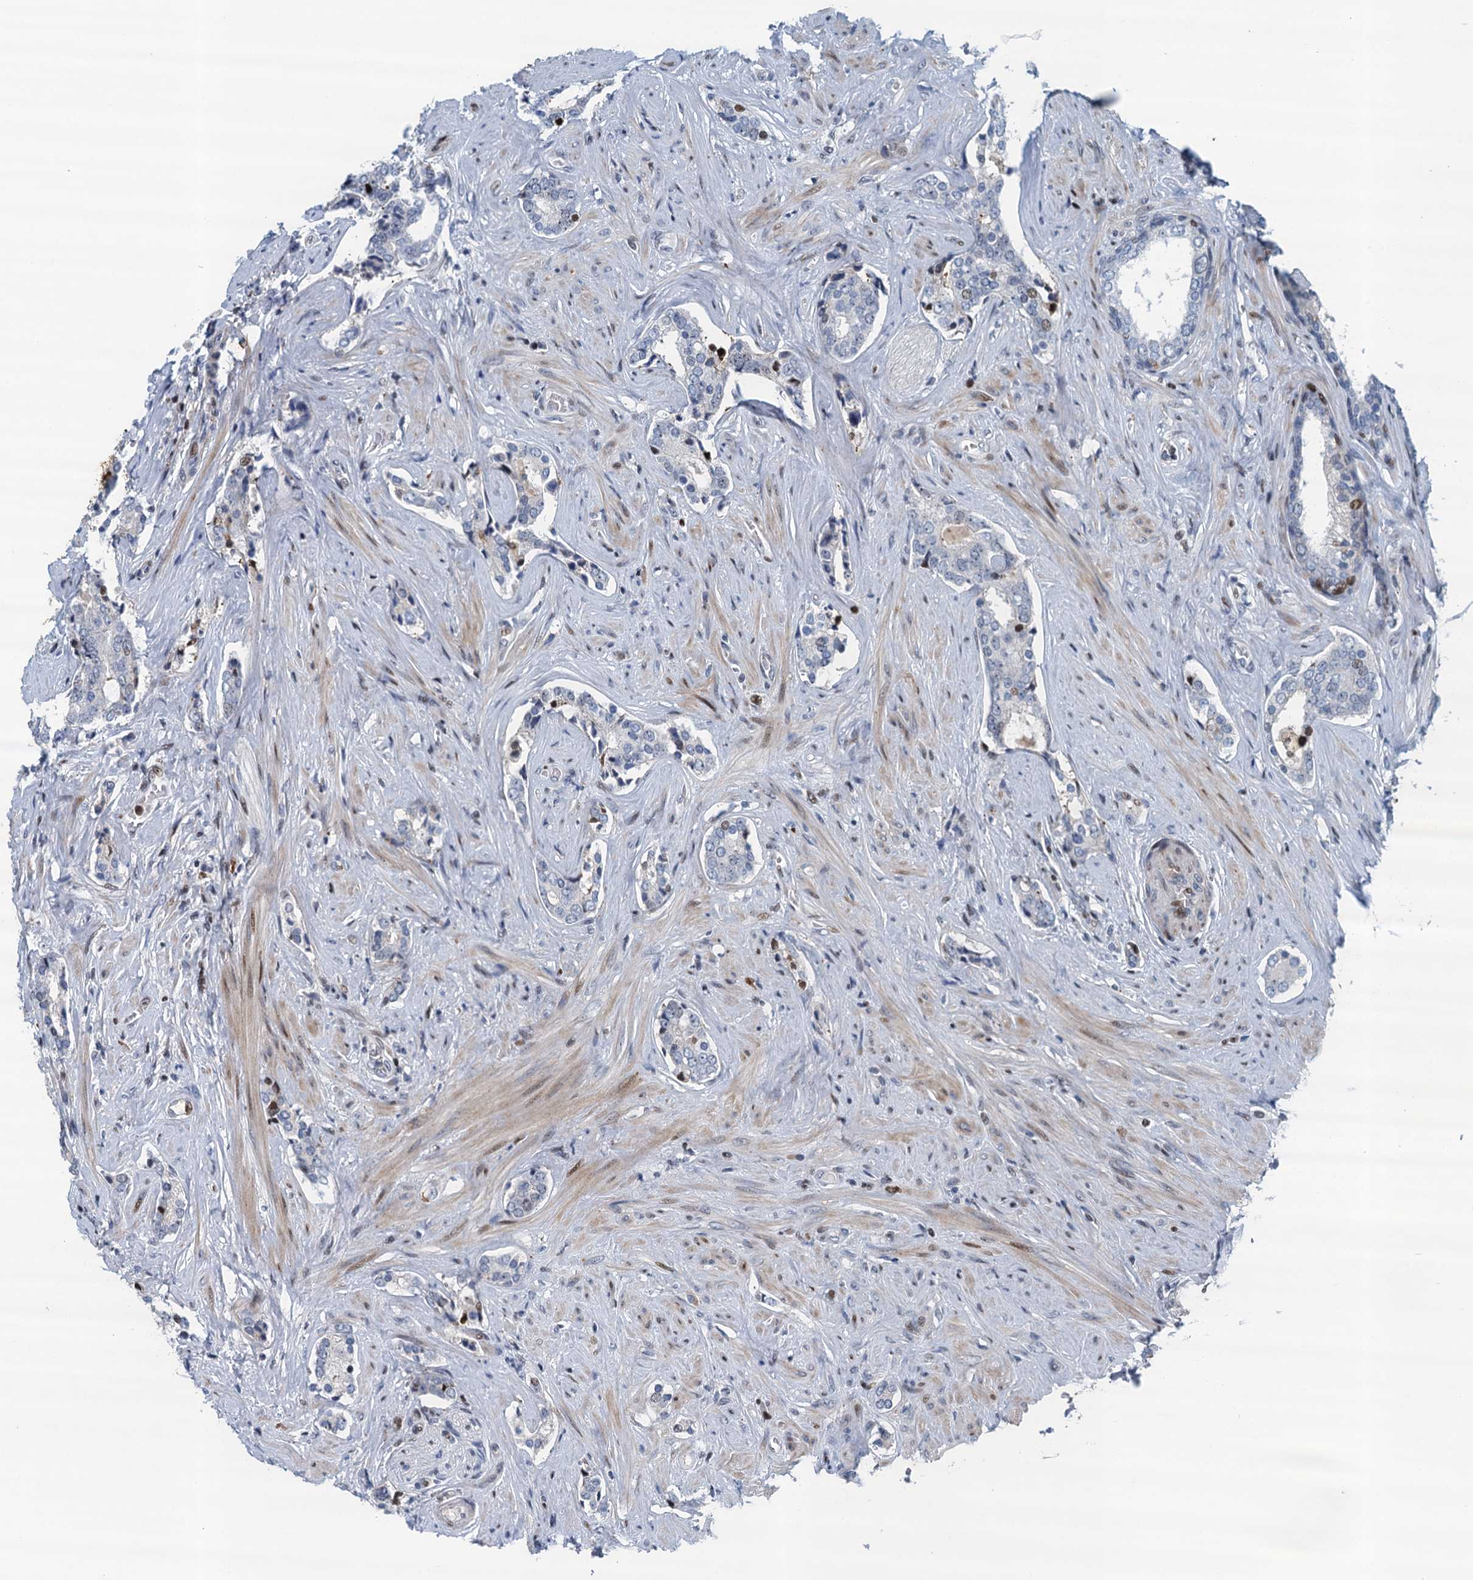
{"staining": {"intensity": "moderate", "quantity": "<25%", "location": "nuclear"}, "tissue": "prostate cancer", "cell_type": "Tumor cells", "image_type": "cancer", "snomed": [{"axis": "morphology", "description": "Adenocarcinoma, High grade"}, {"axis": "topography", "description": "Prostate"}], "caption": "Immunohistochemistry staining of prostate cancer, which shows low levels of moderate nuclear positivity in approximately <25% of tumor cells indicating moderate nuclear protein positivity. The staining was performed using DAB (brown) for protein detection and nuclei were counterstained in hematoxylin (blue).", "gene": "ANKRD13D", "patient": {"sex": "male", "age": 63}}